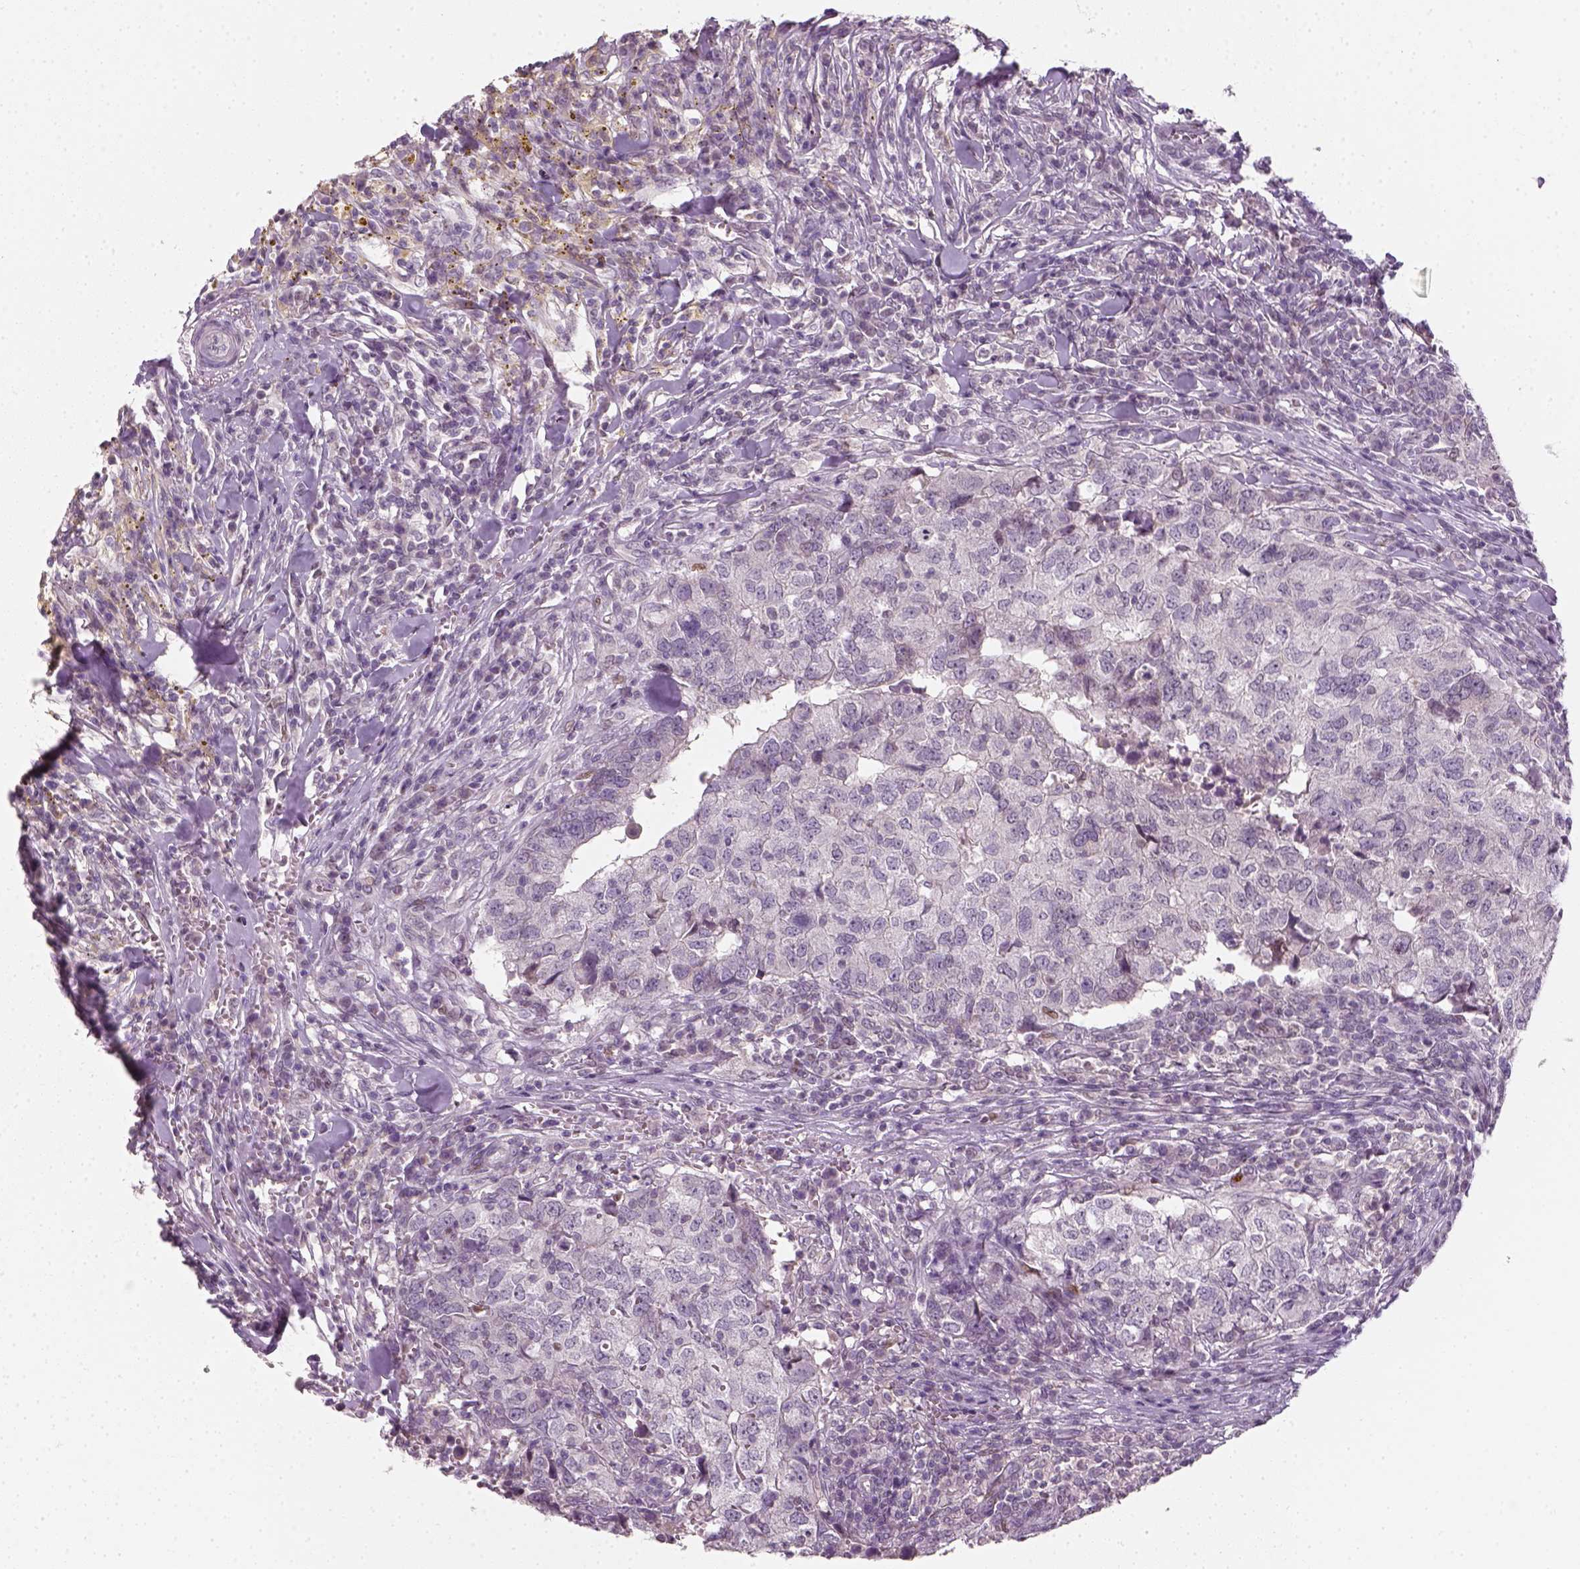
{"staining": {"intensity": "negative", "quantity": "none", "location": "none"}, "tissue": "breast cancer", "cell_type": "Tumor cells", "image_type": "cancer", "snomed": [{"axis": "morphology", "description": "Duct carcinoma"}, {"axis": "topography", "description": "Breast"}], "caption": "High power microscopy photomicrograph of an IHC image of breast invasive ductal carcinoma, revealing no significant expression in tumor cells. (Brightfield microscopy of DAB (3,3'-diaminobenzidine) immunohistochemistry at high magnification).", "gene": "TP53", "patient": {"sex": "female", "age": 30}}